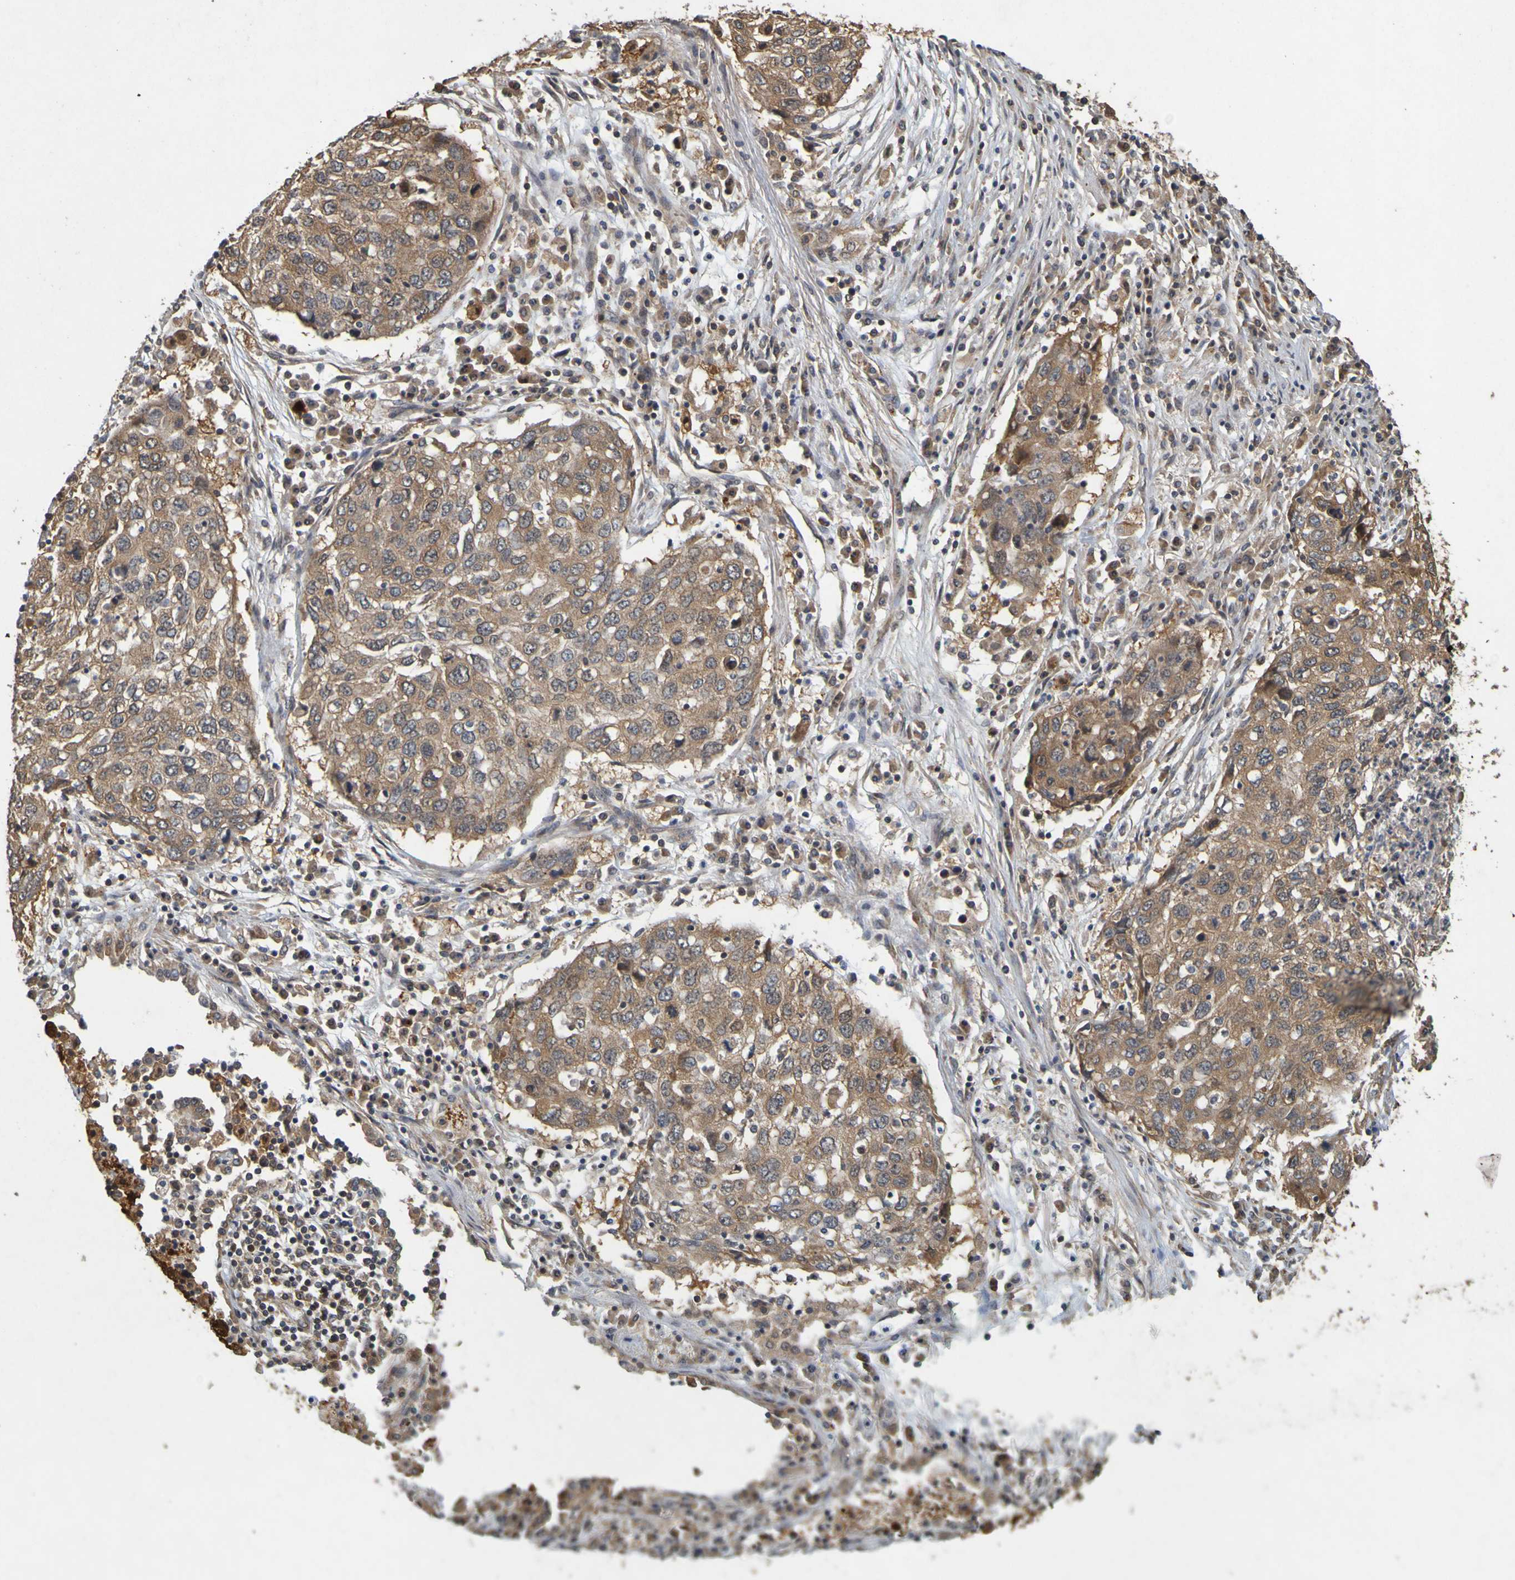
{"staining": {"intensity": "moderate", "quantity": ">75%", "location": "cytoplasmic/membranous"}, "tissue": "lung cancer", "cell_type": "Tumor cells", "image_type": "cancer", "snomed": [{"axis": "morphology", "description": "Squamous cell carcinoma, NOS"}, {"axis": "topography", "description": "Lung"}], "caption": "Protein expression analysis of squamous cell carcinoma (lung) exhibits moderate cytoplasmic/membranous staining in about >75% of tumor cells. (IHC, brightfield microscopy, high magnification).", "gene": "OCRL", "patient": {"sex": "female", "age": 63}}